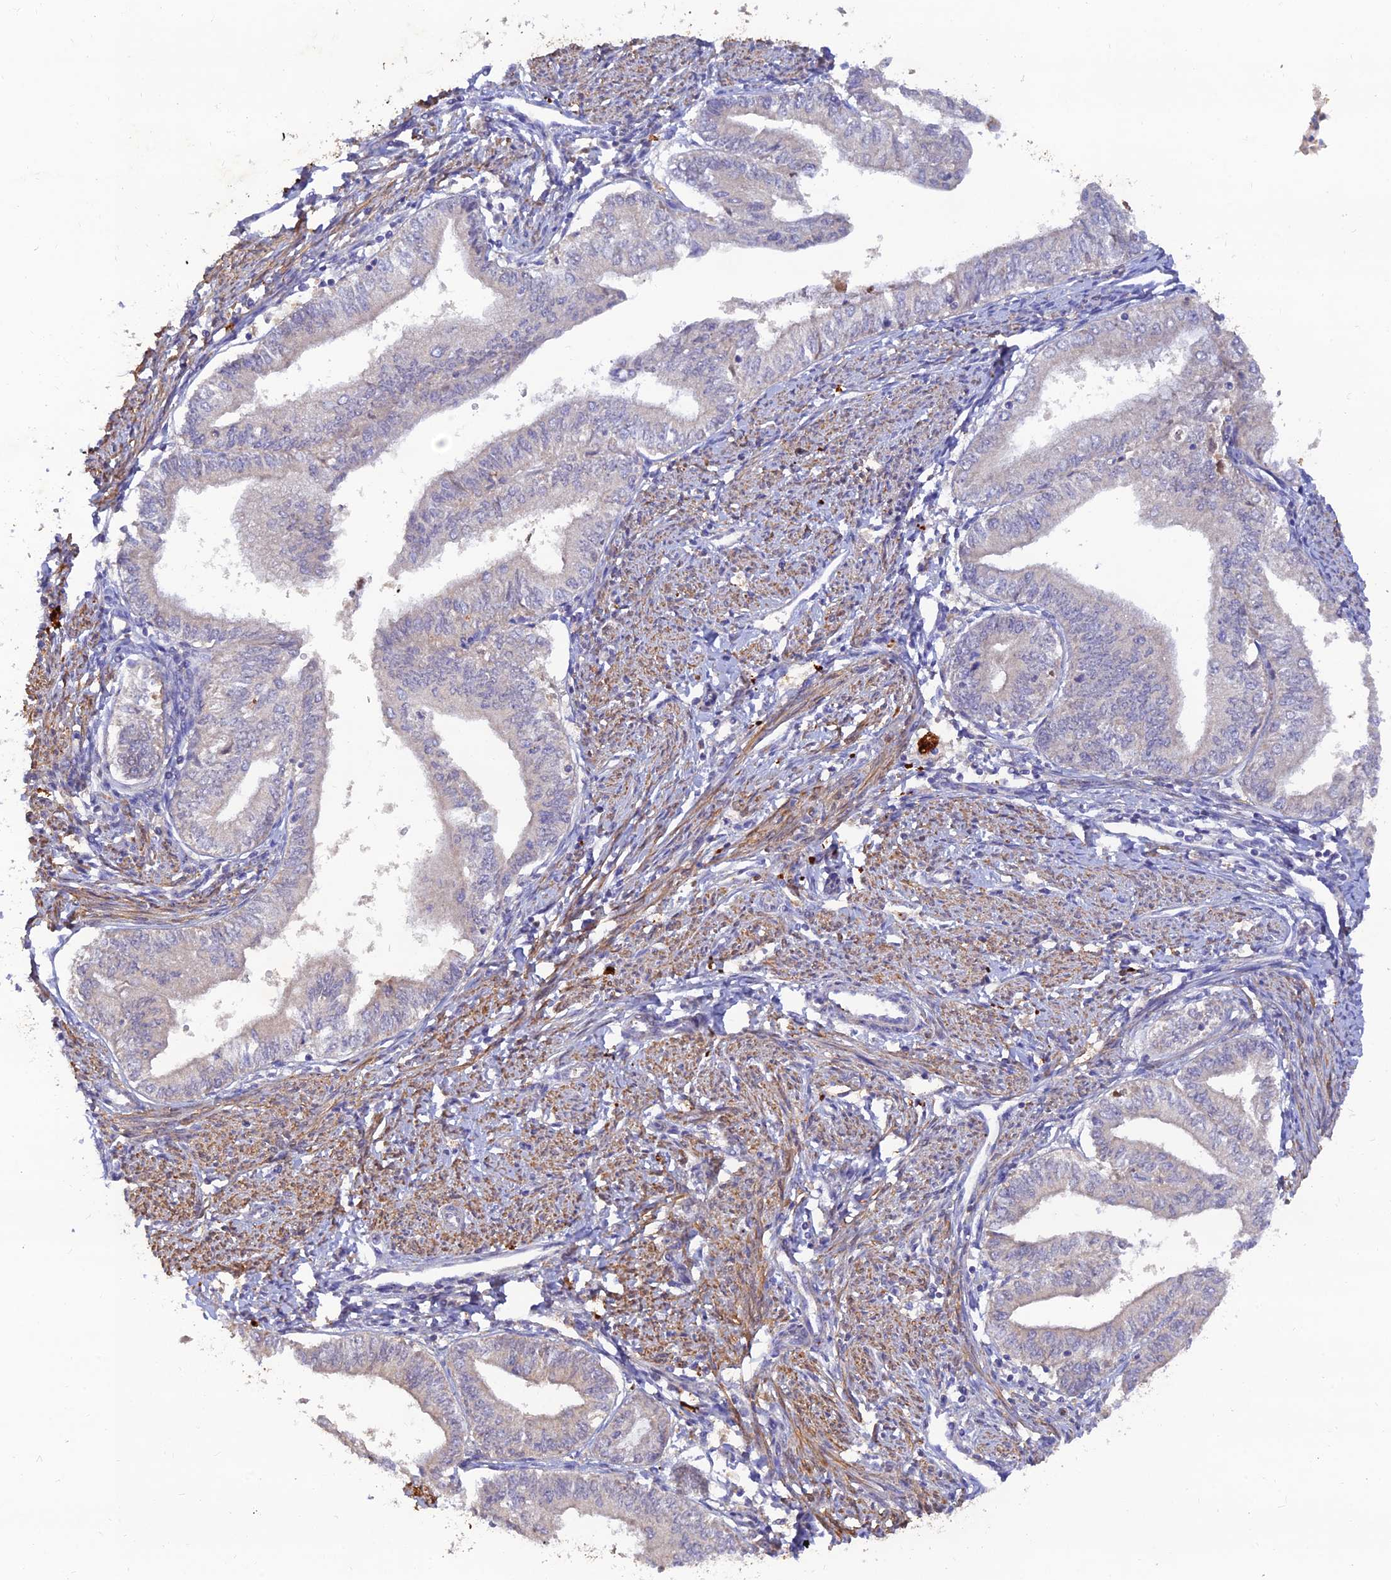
{"staining": {"intensity": "negative", "quantity": "none", "location": "none"}, "tissue": "endometrial cancer", "cell_type": "Tumor cells", "image_type": "cancer", "snomed": [{"axis": "morphology", "description": "Adenocarcinoma, NOS"}, {"axis": "topography", "description": "Endometrium"}], "caption": "A high-resolution micrograph shows IHC staining of endometrial cancer, which reveals no significant staining in tumor cells. Brightfield microscopy of IHC stained with DAB (3,3'-diaminobenzidine) (brown) and hematoxylin (blue), captured at high magnification.", "gene": "ACSM5", "patient": {"sex": "female", "age": 66}}